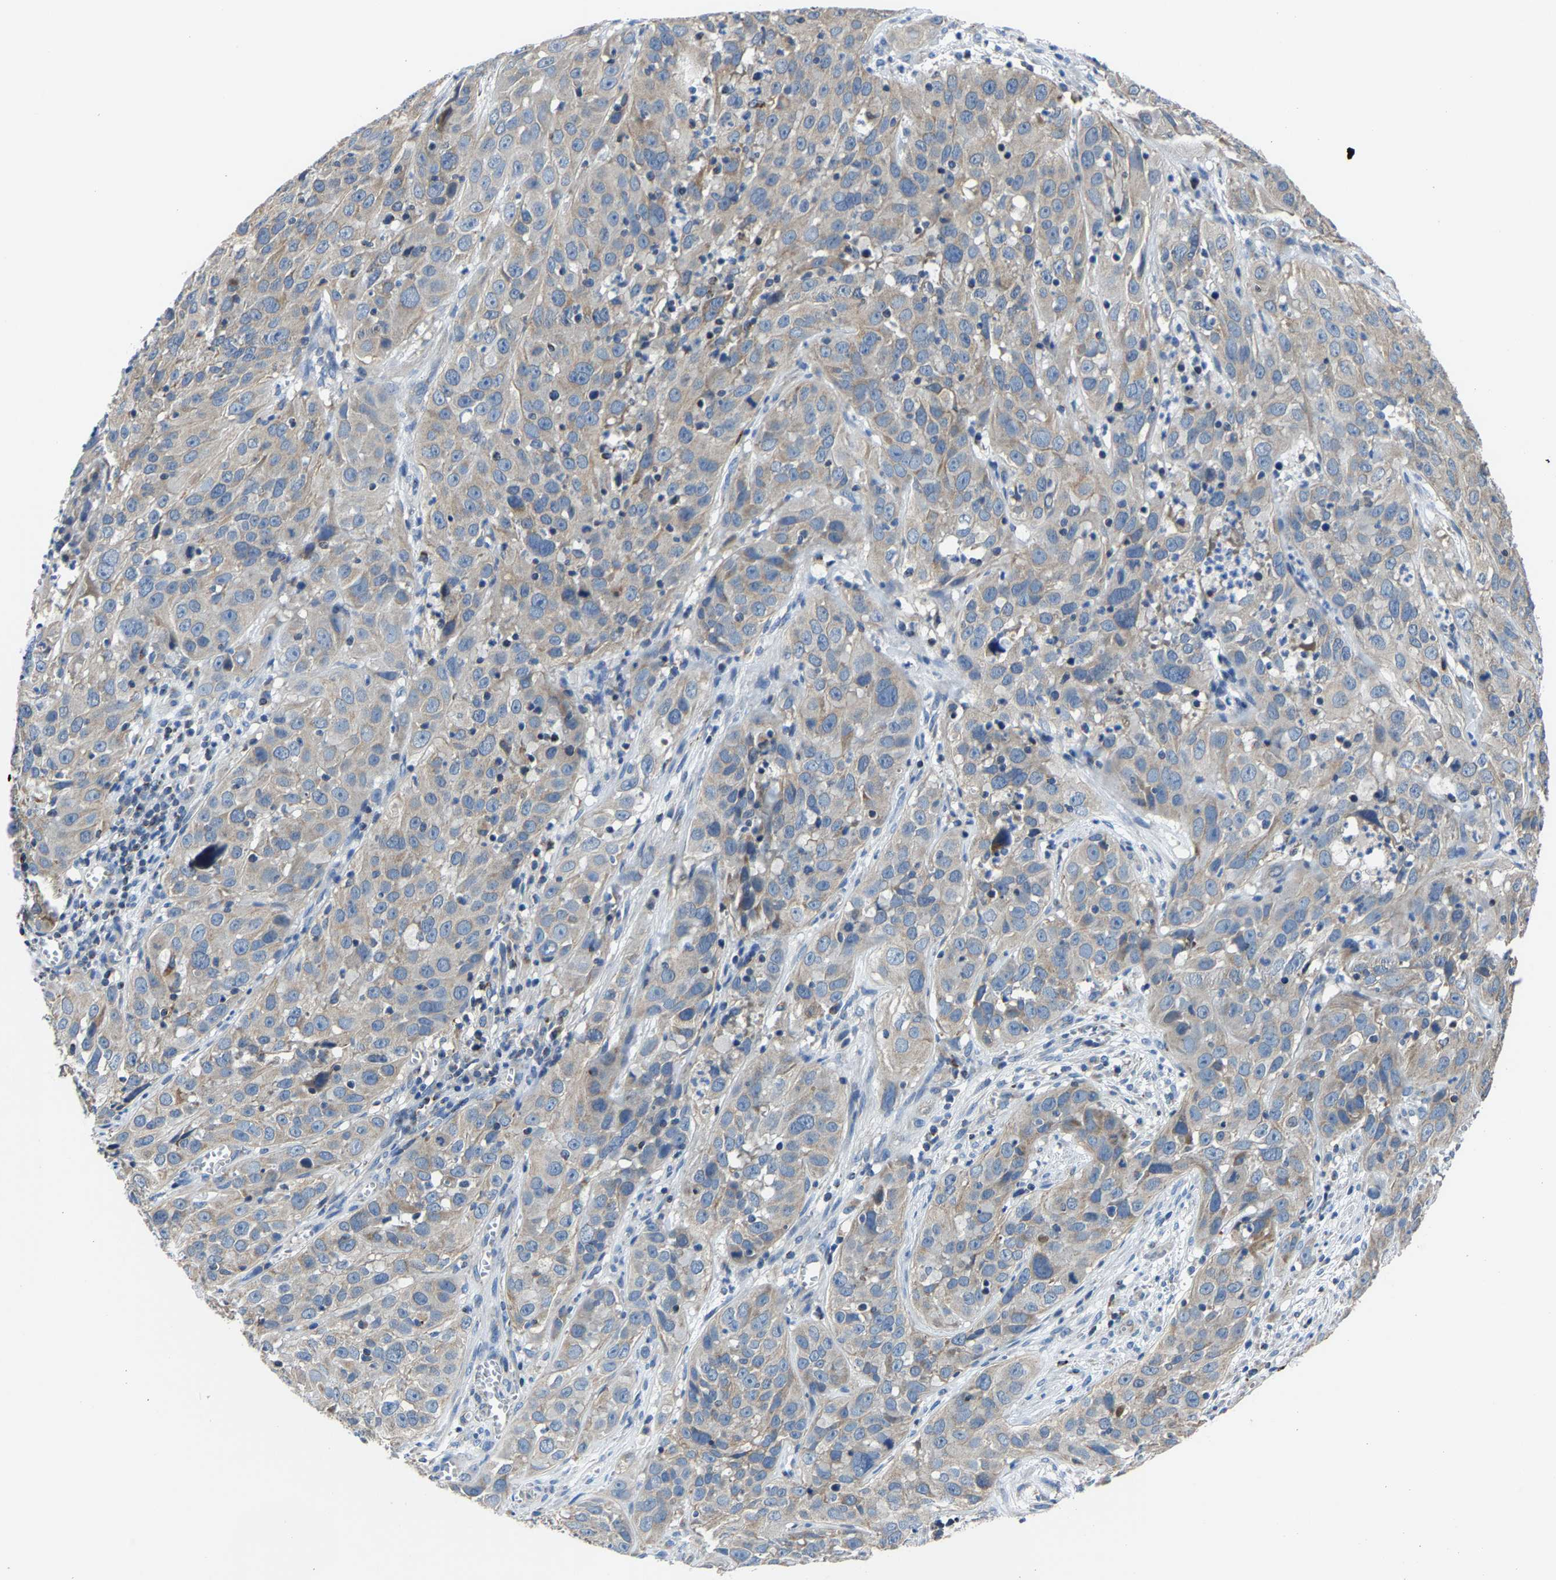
{"staining": {"intensity": "weak", "quantity": "25%-75%", "location": "cytoplasmic/membranous"}, "tissue": "cervical cancer", "cell_type": "Tumor cells", "image_type": "cancer", "snomed": [{"axis": "morphology", "description": "Squamous cell carcinoma, NOS"}, {"axis": "topography", "description": "Cervix"}], "caption": "An image of human cervical squamous cell carcinoma stained for a protein displays weak cytoplasmic/membranous brown staining in tumor cells.", "gene": "AGK", "patient": {"sex": "female", "age": 32}}